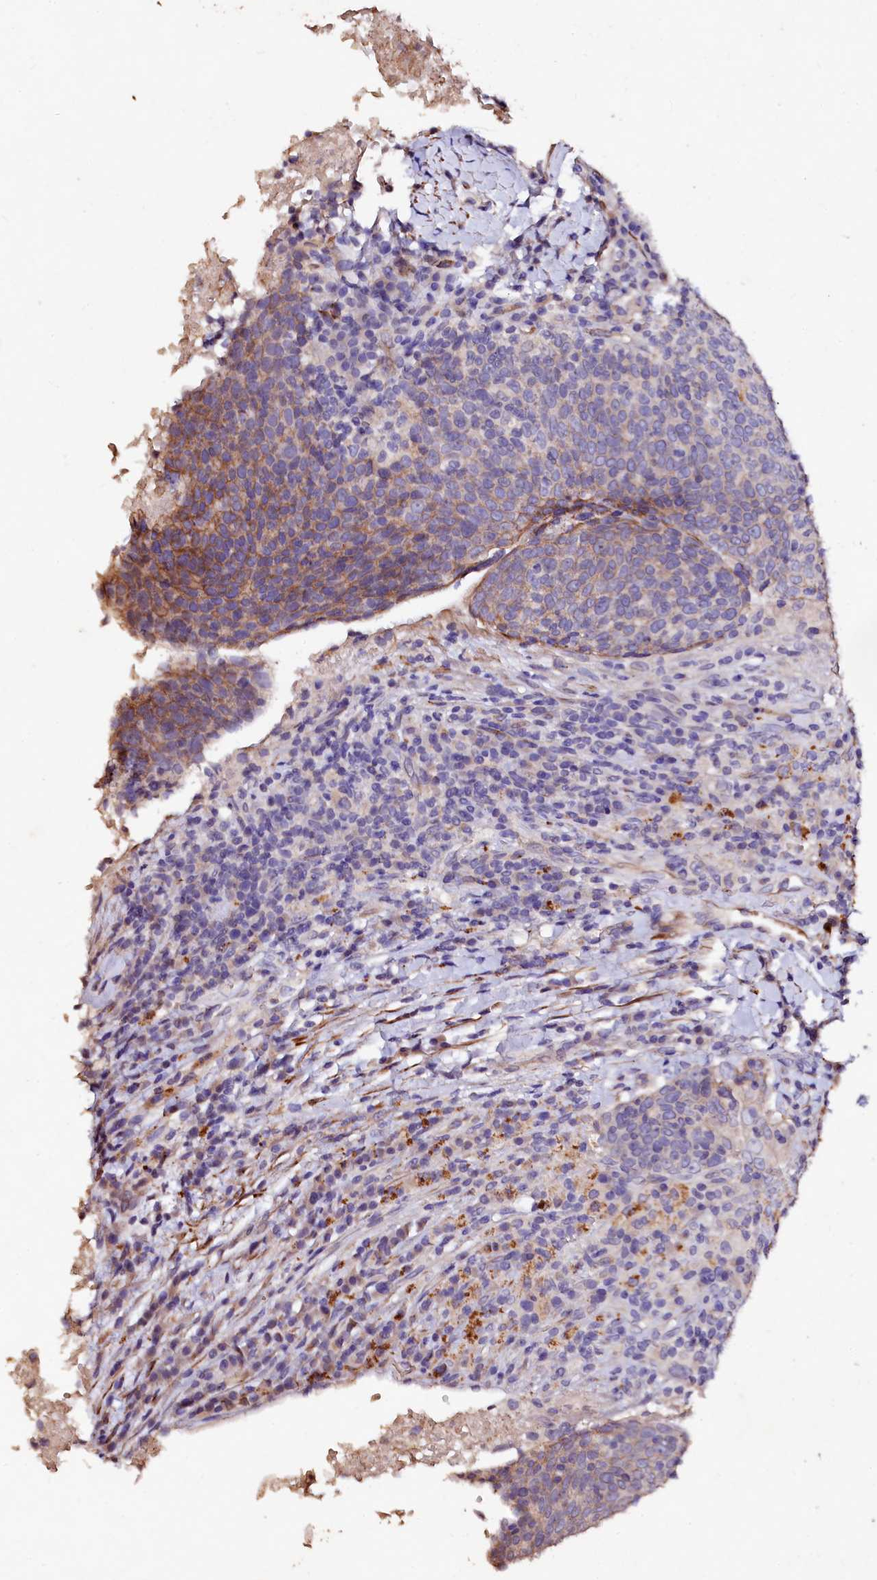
{"staining": {"intensity": "weak", "quantity": "<25%", "location": "cytoplasmic/membranous"}, "tissue": "head and neck cancer", "cell_type": "Tumor cells", "image_type": "cancer", "snomed": [{"axis": "morphology", "description": "Squamous cell carcinoma, NOS"}, {"axis": "morphology", "description": "Squamous cell carcinoma, metastatic, NOS"}, {"axis": "topography", "description": "Lymph node"}, {"axis": "topography", "description": "Head-Neck"}], "caption": "There is no significant staining in tumor cells of head and neck cancer.", "gene": "VPS36", "patient": {"sex": "male", "age": 62}}